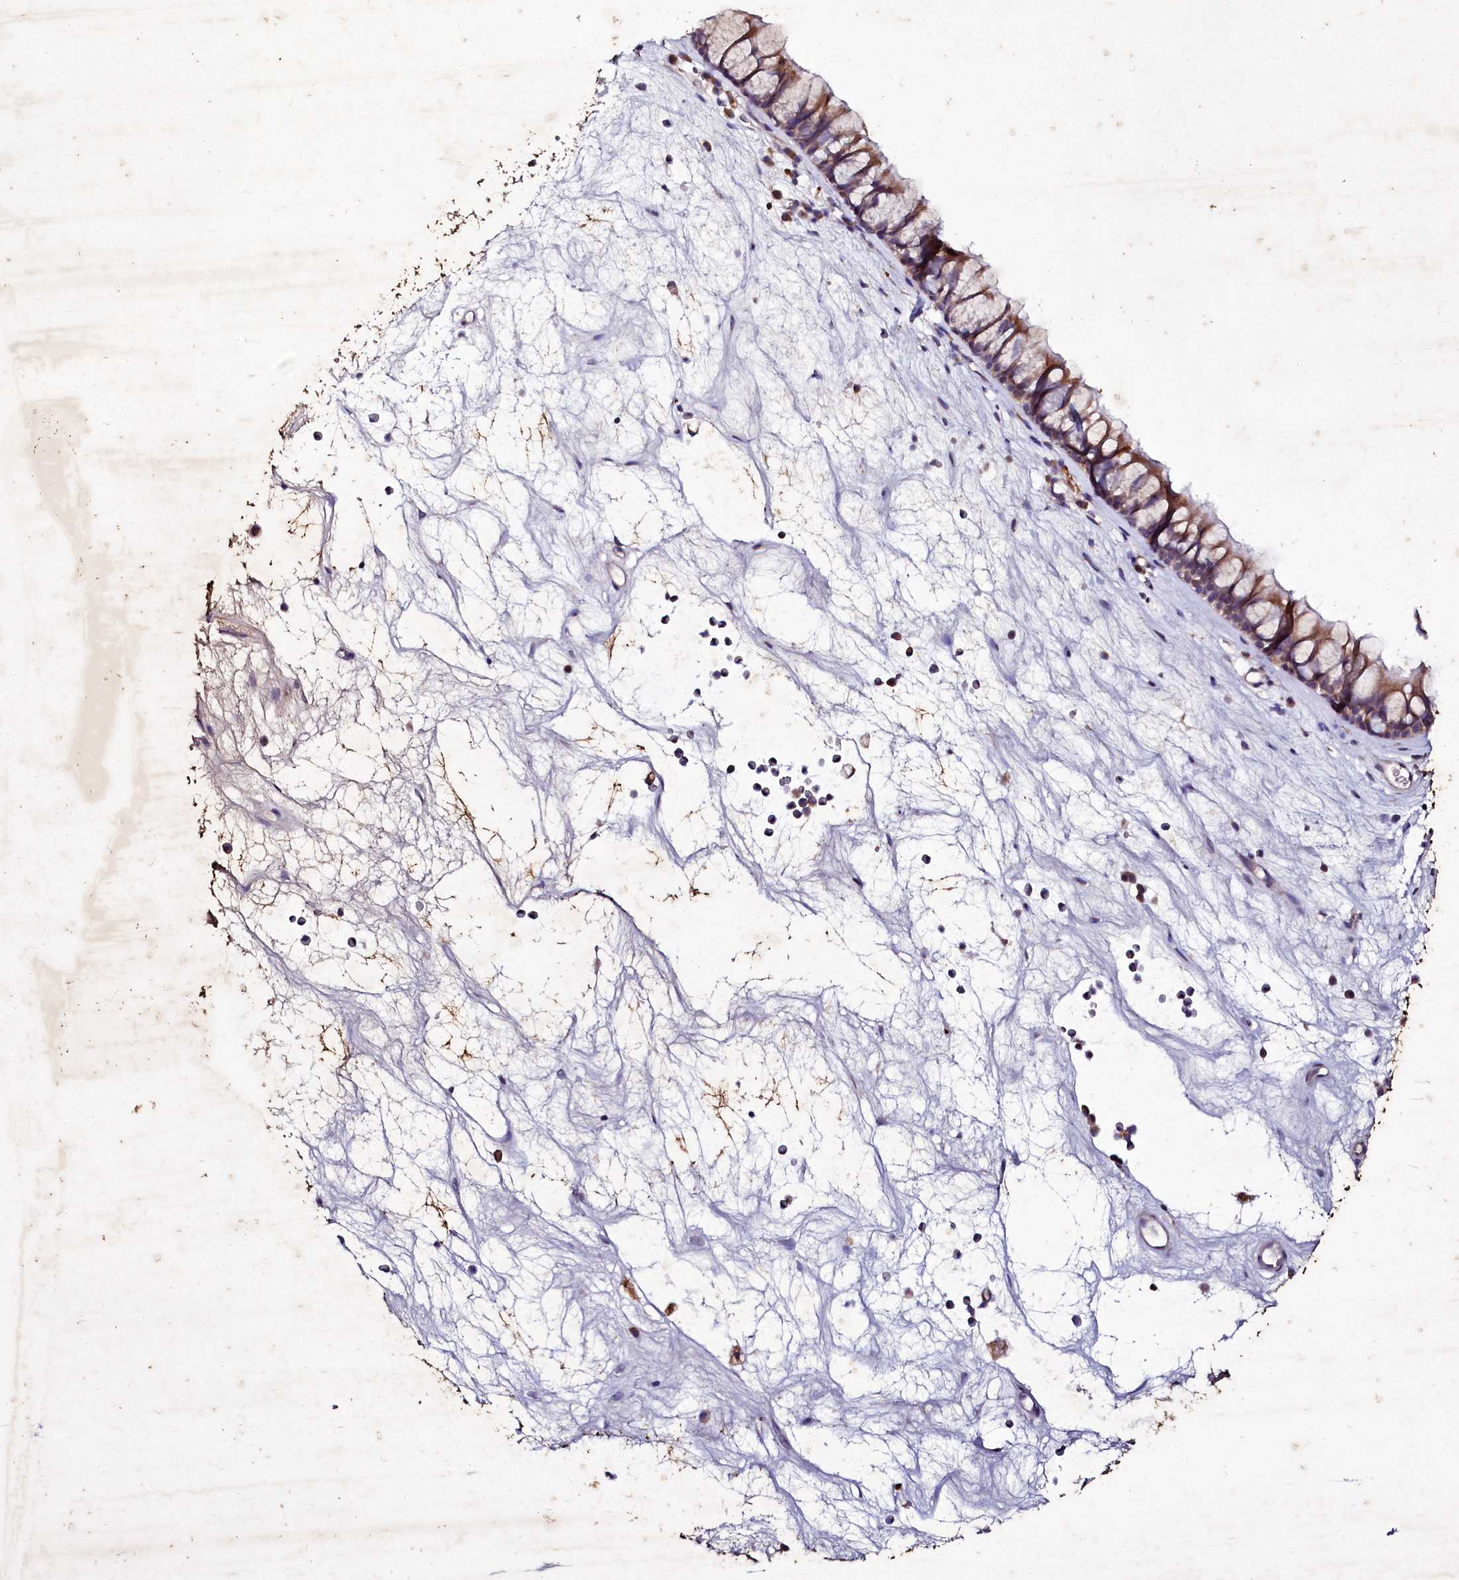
{"staining": {"intensity": "moderate", "quantity": ">75%", "location": "cytoplasmic/membranous"}, "tissue": "nasopharynx", "cell_type": "Respiratory epithelial cells", "image_type": "normal", "snomed": [{"axis": "morphology", "description": "Normal tissue, NOS"}, {"axis": "morphology", "description": "Inflammation, NOS"}, {"axis": "morphology", "description": "Malignant melanoma, Metastatic site"}, {"axis": "topography", "description": "Nasopharynx"}], "caption": "Brown immunohistochemical staining in normal human nasopharynx displays moderate cytoplasmic/membranous positivity in about >75% of respiratory epithelial cells.", "gene": "SELENOT", "patient": {"sex": "male", "age": 70}}